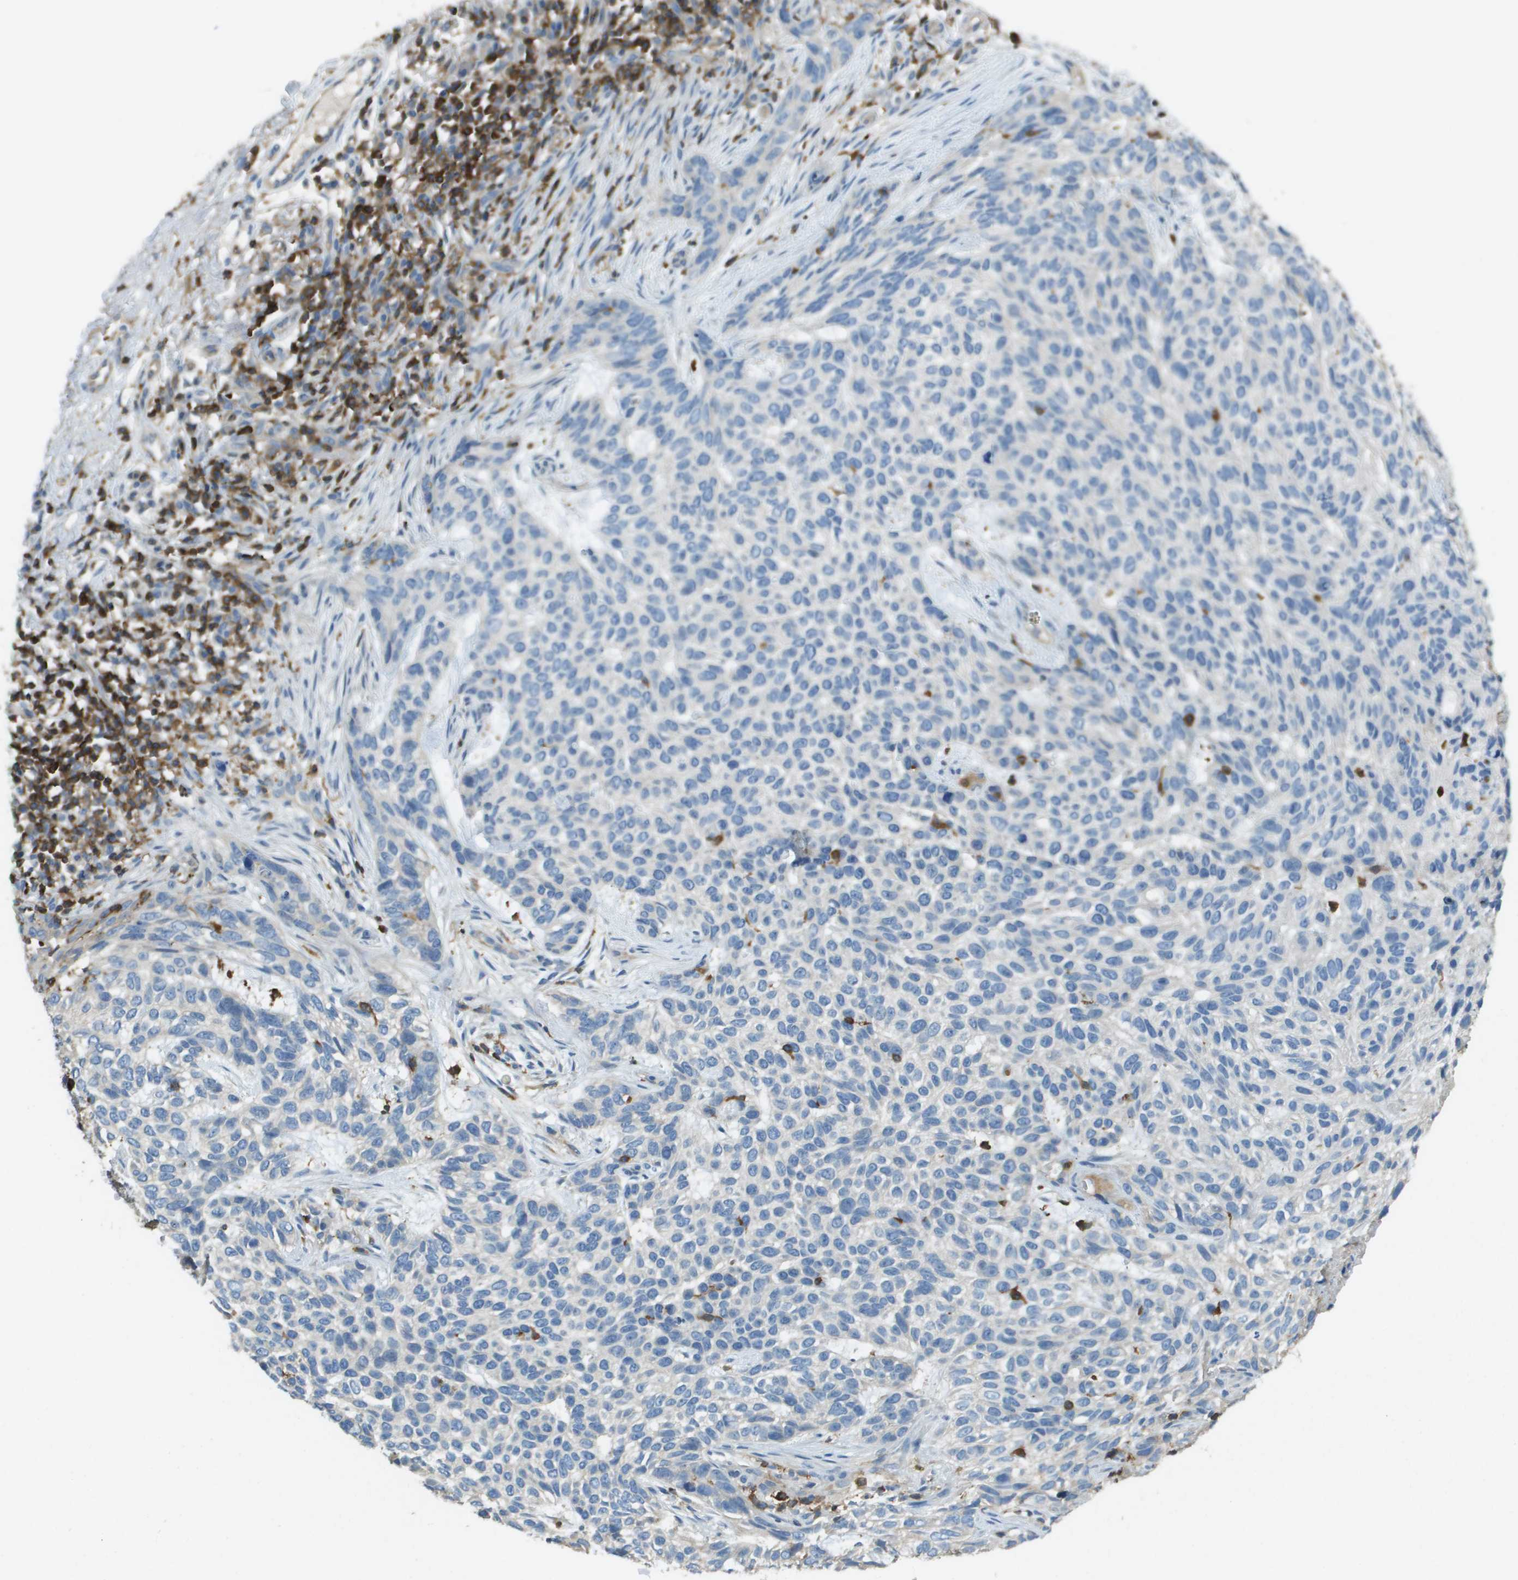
{"staining": {"intensity": "negative", "quantity": "none", "location": "none"}, "tissue": "skin cancer", "cell_type": "Tumor cells", "image_type": "cancer", "snomed": [{"axis": "morphology", "description": "Normal tissue, NOS"}, {"axis": "morphology", "description": "Basal cell carcinoma"}, {"axis": "topography", "description": "Skin"}], "caption": "Human skin cancer (basal cell carcinoma) stained for a protein using immunohistochemistry (IHC) shows no staining in tumor cells.", "gene": "APBB1IP", "patient": {"sex": "male", "age": 79}}